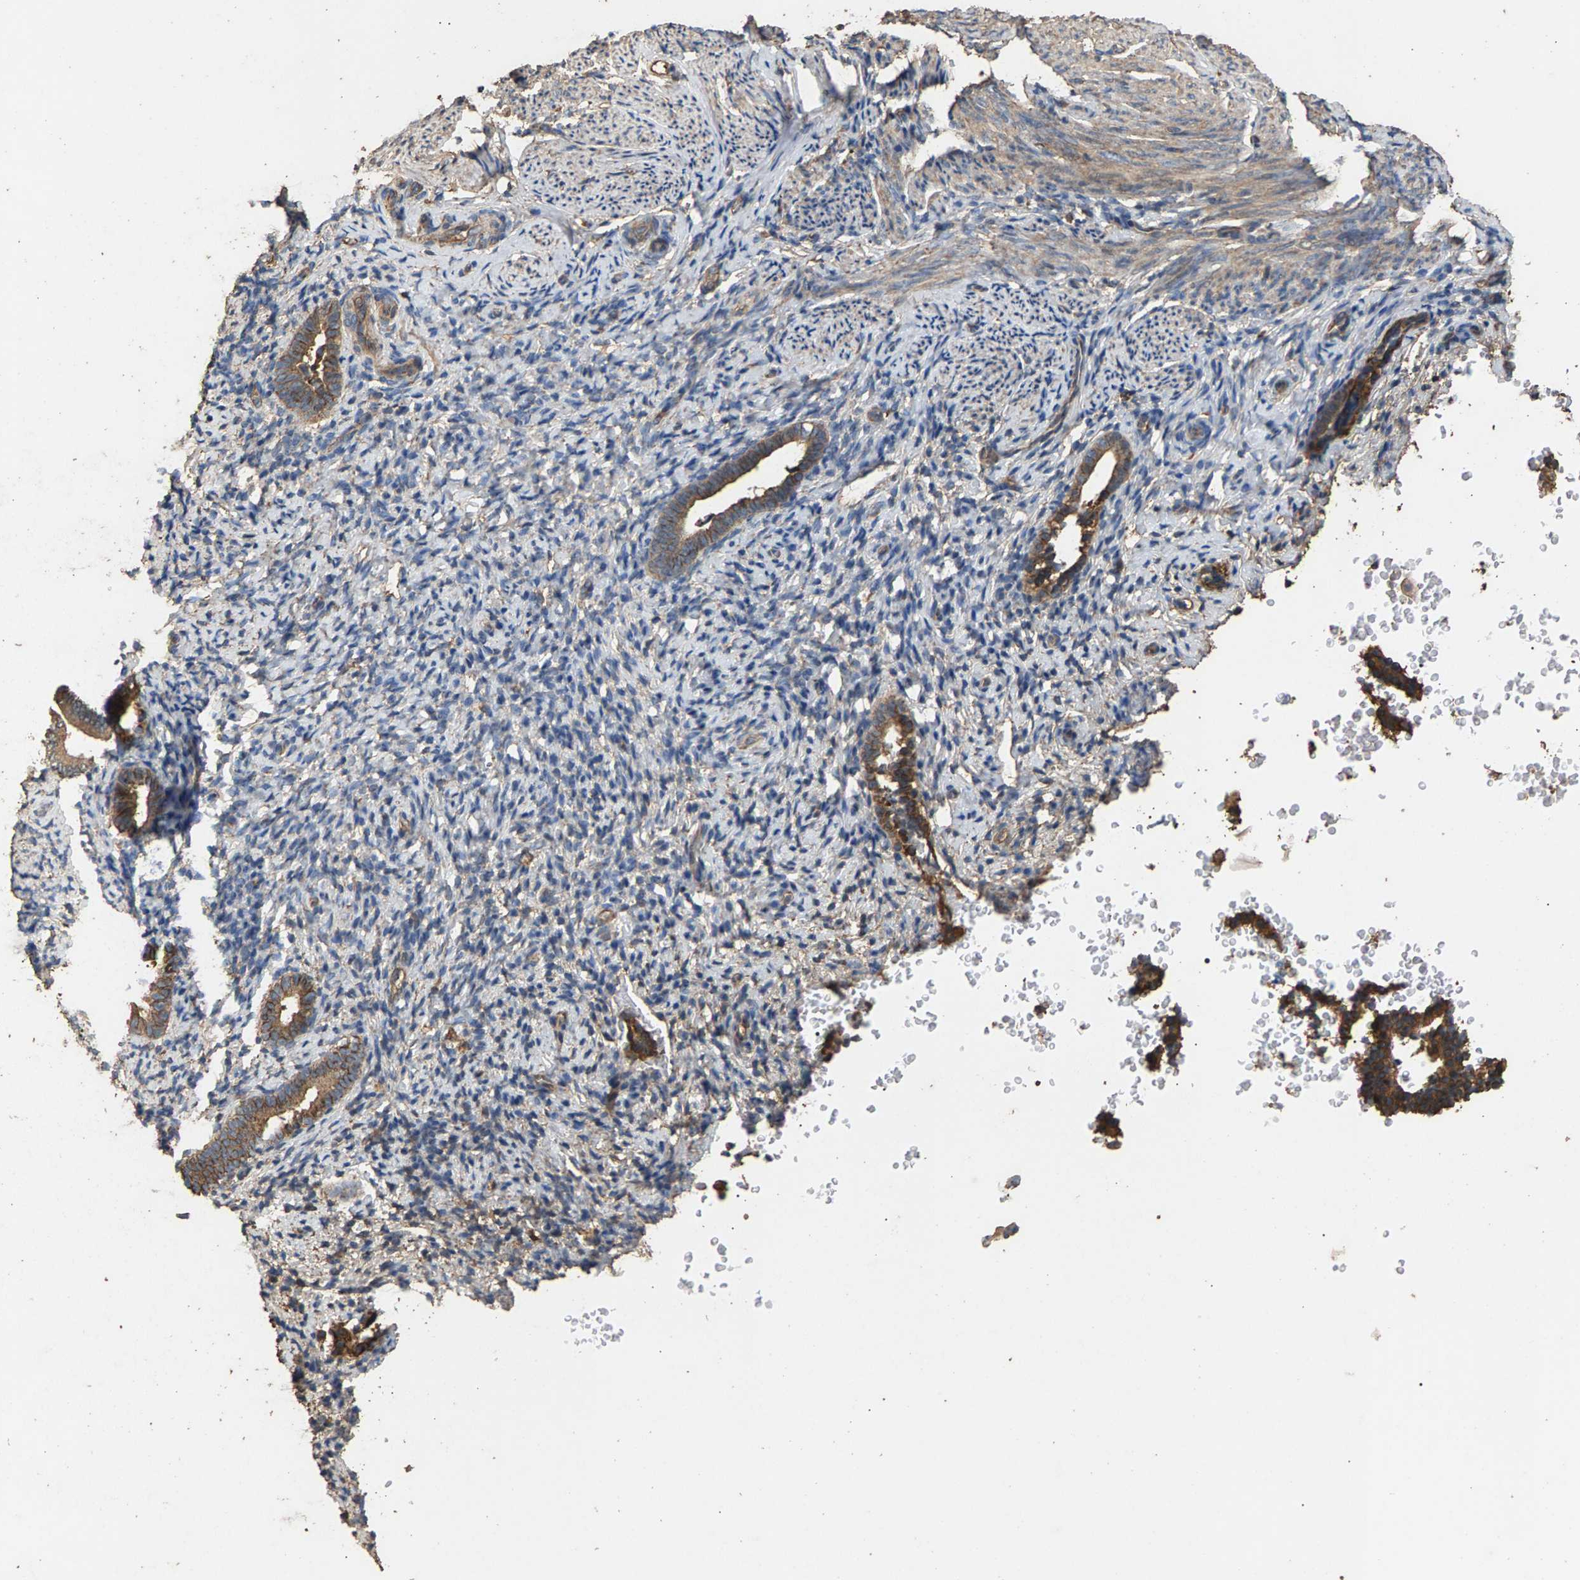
{"staining": {"intensity": "negative", "quantity": "none", "location": "none"}, "tissue": "endometrium", "cell_type": "Cells in endometrial stroma", "image_type": "normal", "snomed": [{"axis": "morphology", "description": "Normal tissue, NOS"}, {"axis": "topography", "description": "Endometrium"}], "caption": "An immunohistochemistry histopathology image of normal endometrium is shown. There is no staining in cells in endometrial stroma of endometrium. (DAB (3,3'-diaminobenzidine) immunohistochemistry with hematoxylin counter stain).", "gene": "HTRA3", "patient": {"sex": "female", "age": 51}}